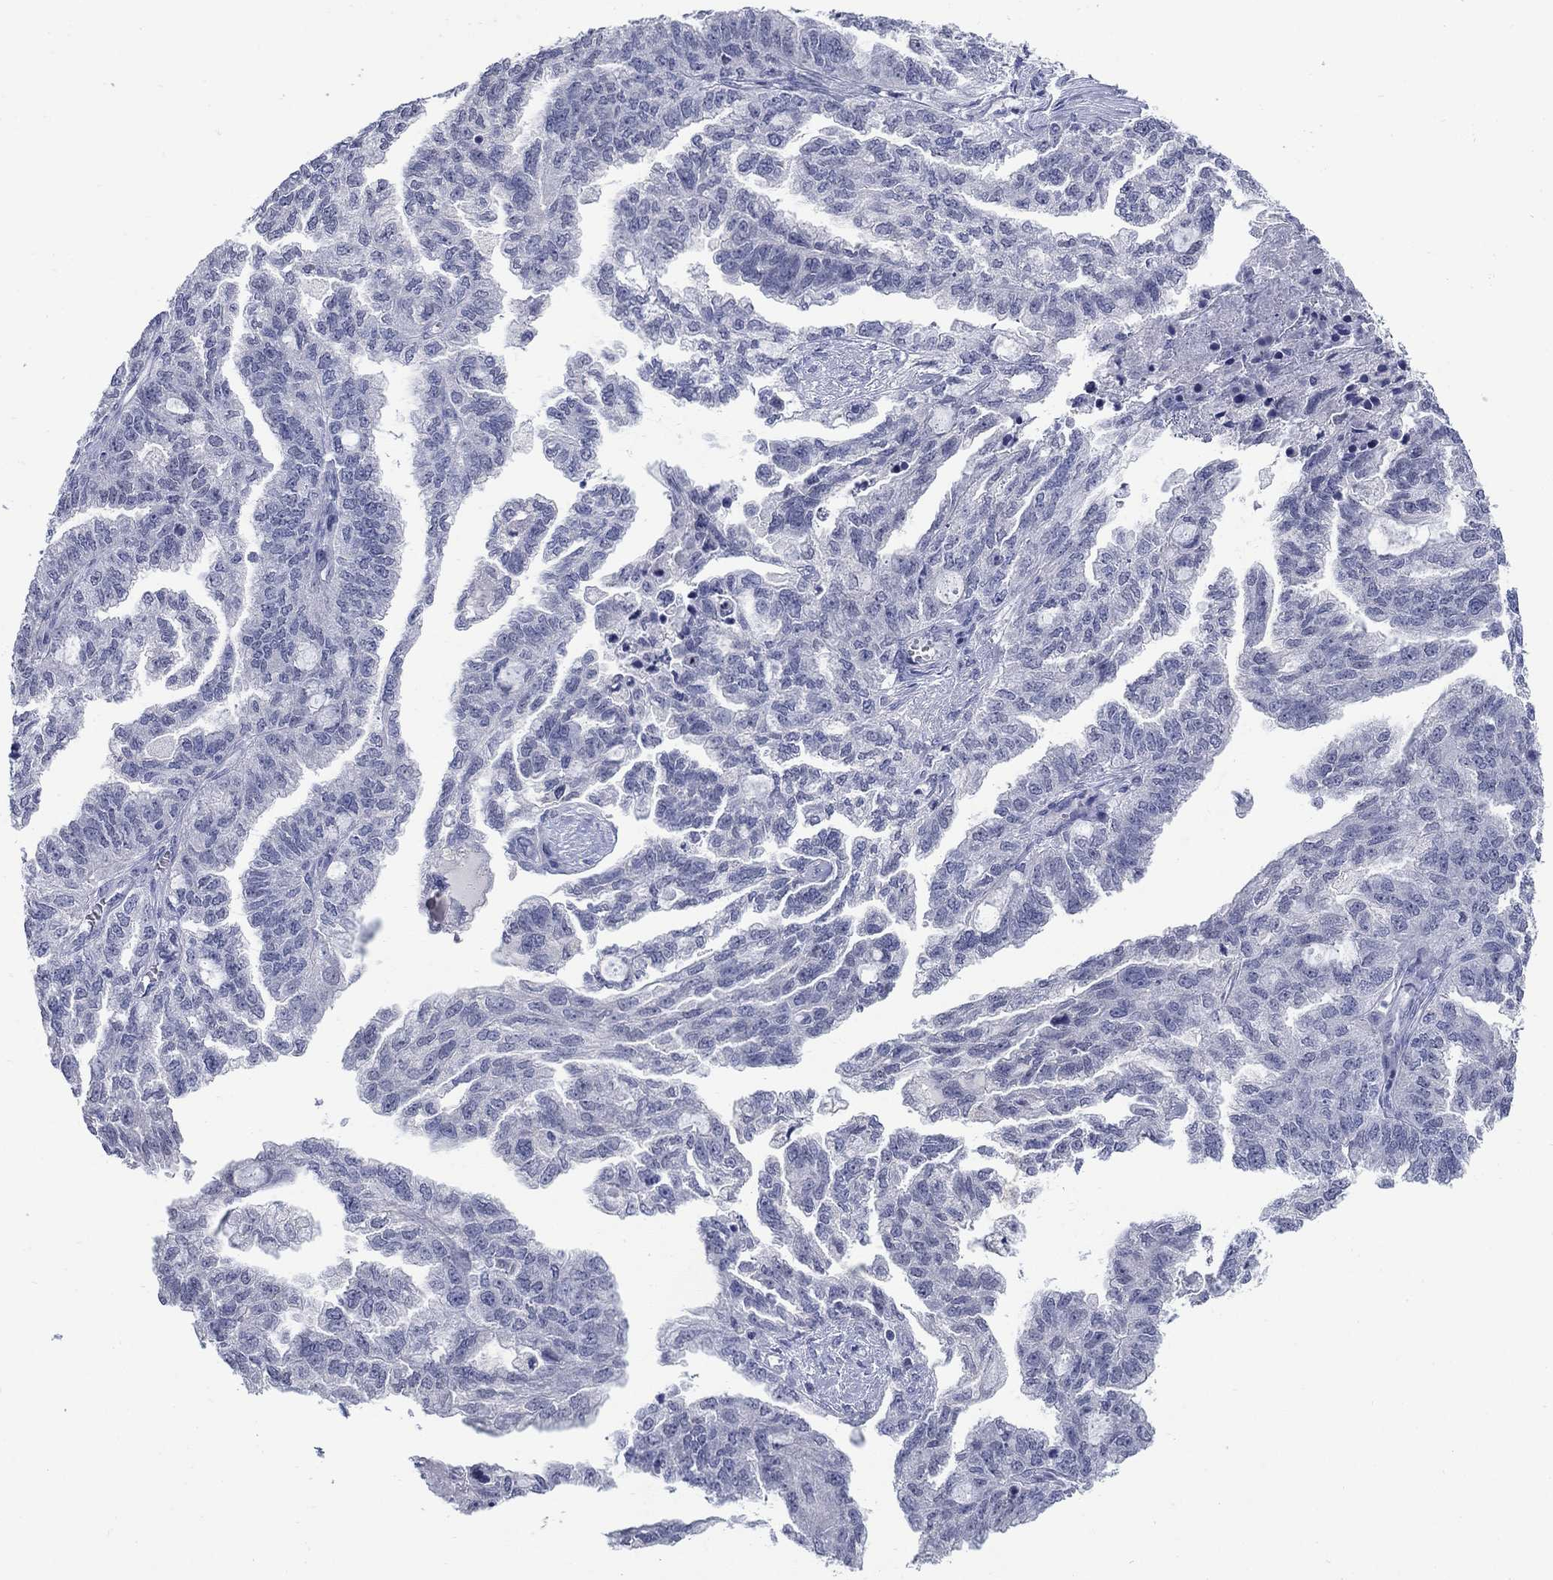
{"staining": {"intensity": "negative", "quantity": "none", "location": "none"}, "tissue": "ovarian cancer", "cell_type": "Tumor cells", "image_type": "cancer", "snomed": [{"axis": "morphology", "description": "Cystadenocarcinoma, serous, NOS"}, {"axis": "topography", "description": "Ovary"}], "caption": "Immunohistochemistry (IHC) of serous cystadenocarcinoma (ovarian) exhibits no positivity in tumor cells.", "gene": "ATP6V1G2", "patient": {"sex": "female", "age": 51}}